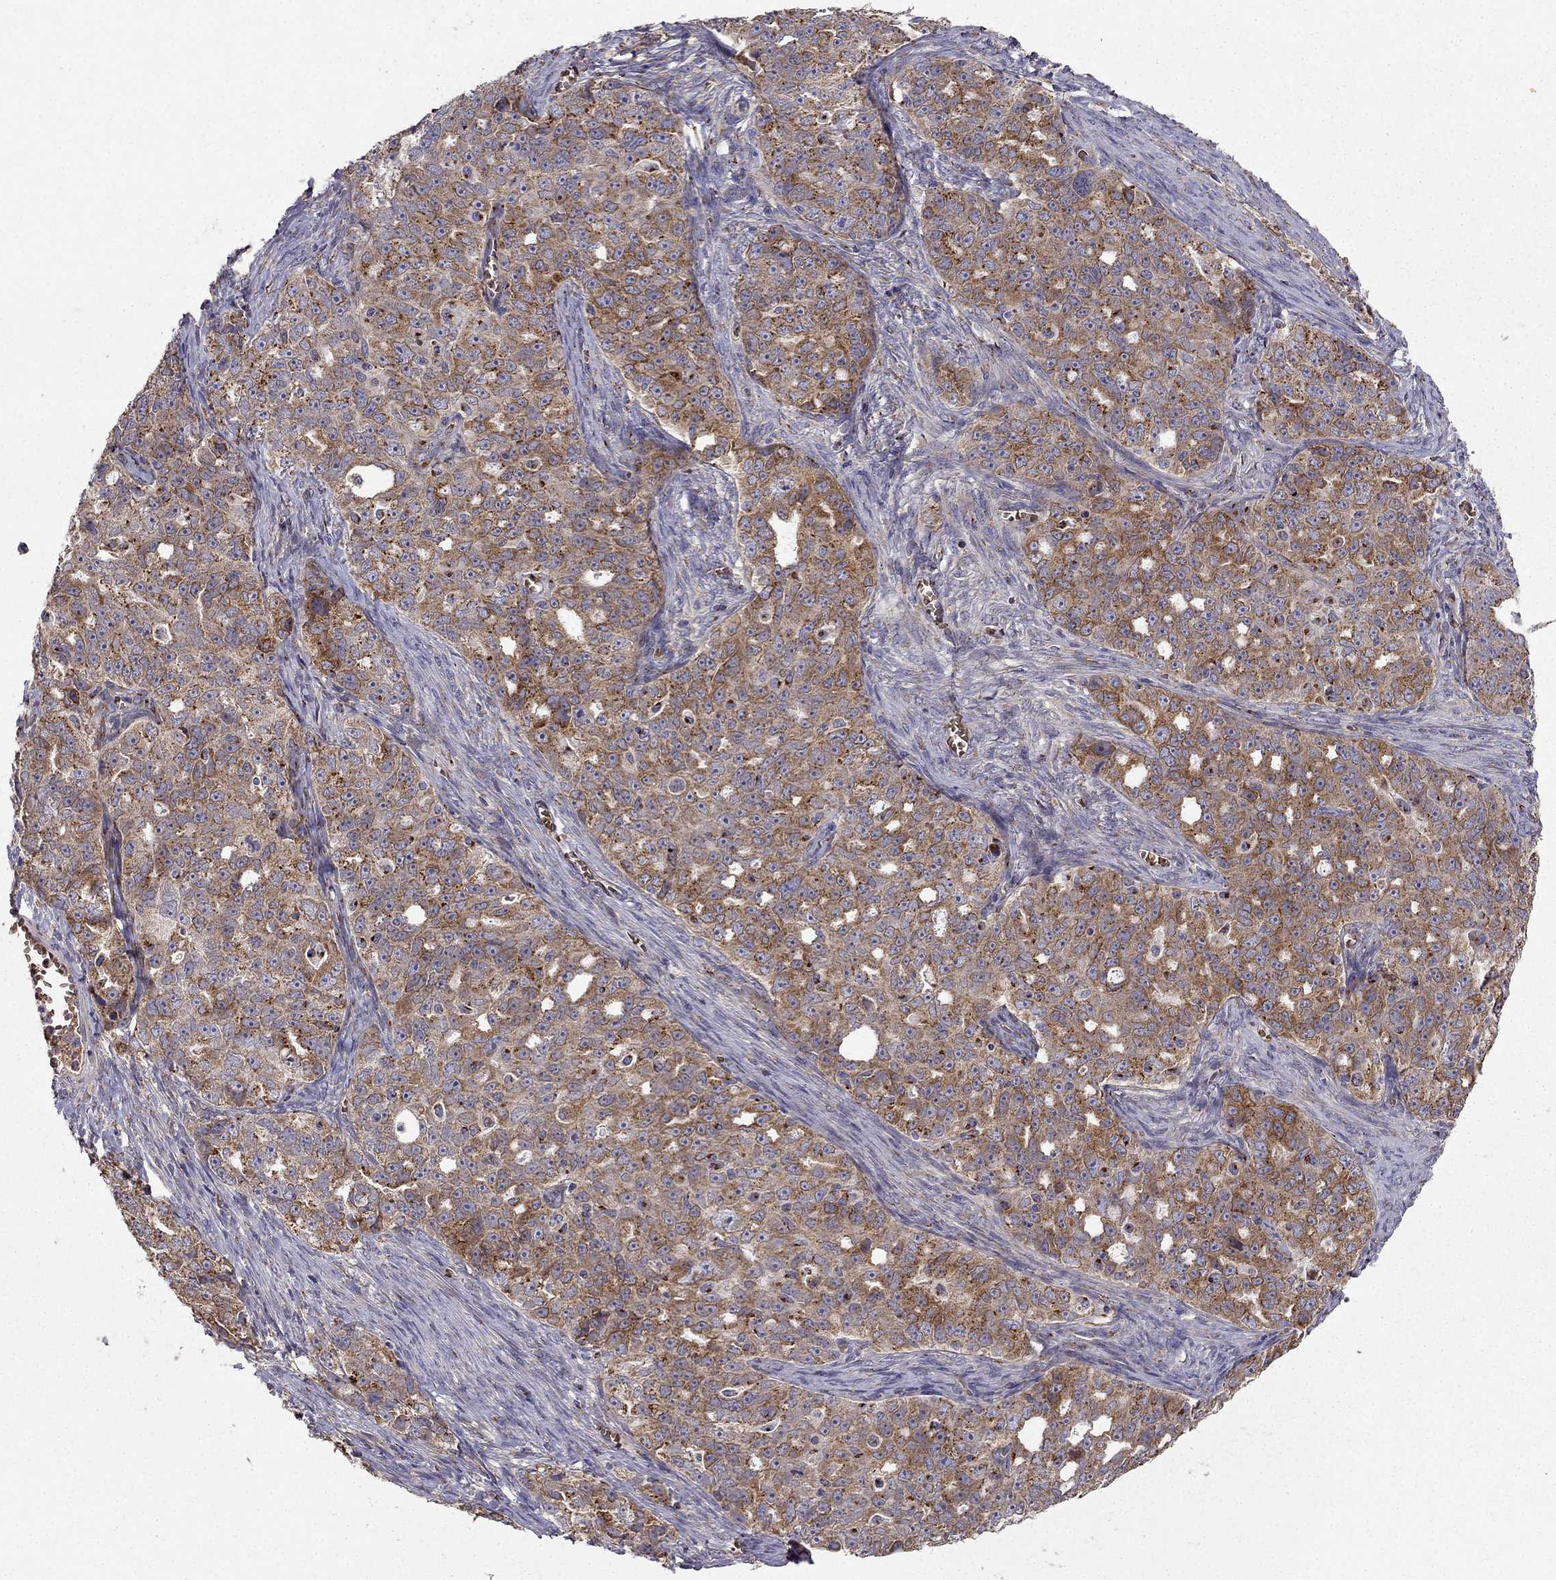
{"staining": {"intensity": "strong", "quantity": "25%-75%", "location": "cytoplasmic/membranous"}, "tissue": "ovarian cancer", "cell_type": "Tumor cells", "image_type": "cancer", "snomed": [{"axis": "morphology", "description": "Cystadenocarcinoma, serous, NOS"}, {"axis": "topography", "description": "Ovary"}], "caption": "DAB (3,3'-diaminobenzidine) immunohistochemical staining of human ovarian cancer (serous cystadenocarcinoma) displays strong cytoplasmic/membranous protein expression in approximately 25%-75% of tumor cells.", "gene": "B4GALT7", "patient": {"sex": "female", "age": 51}}